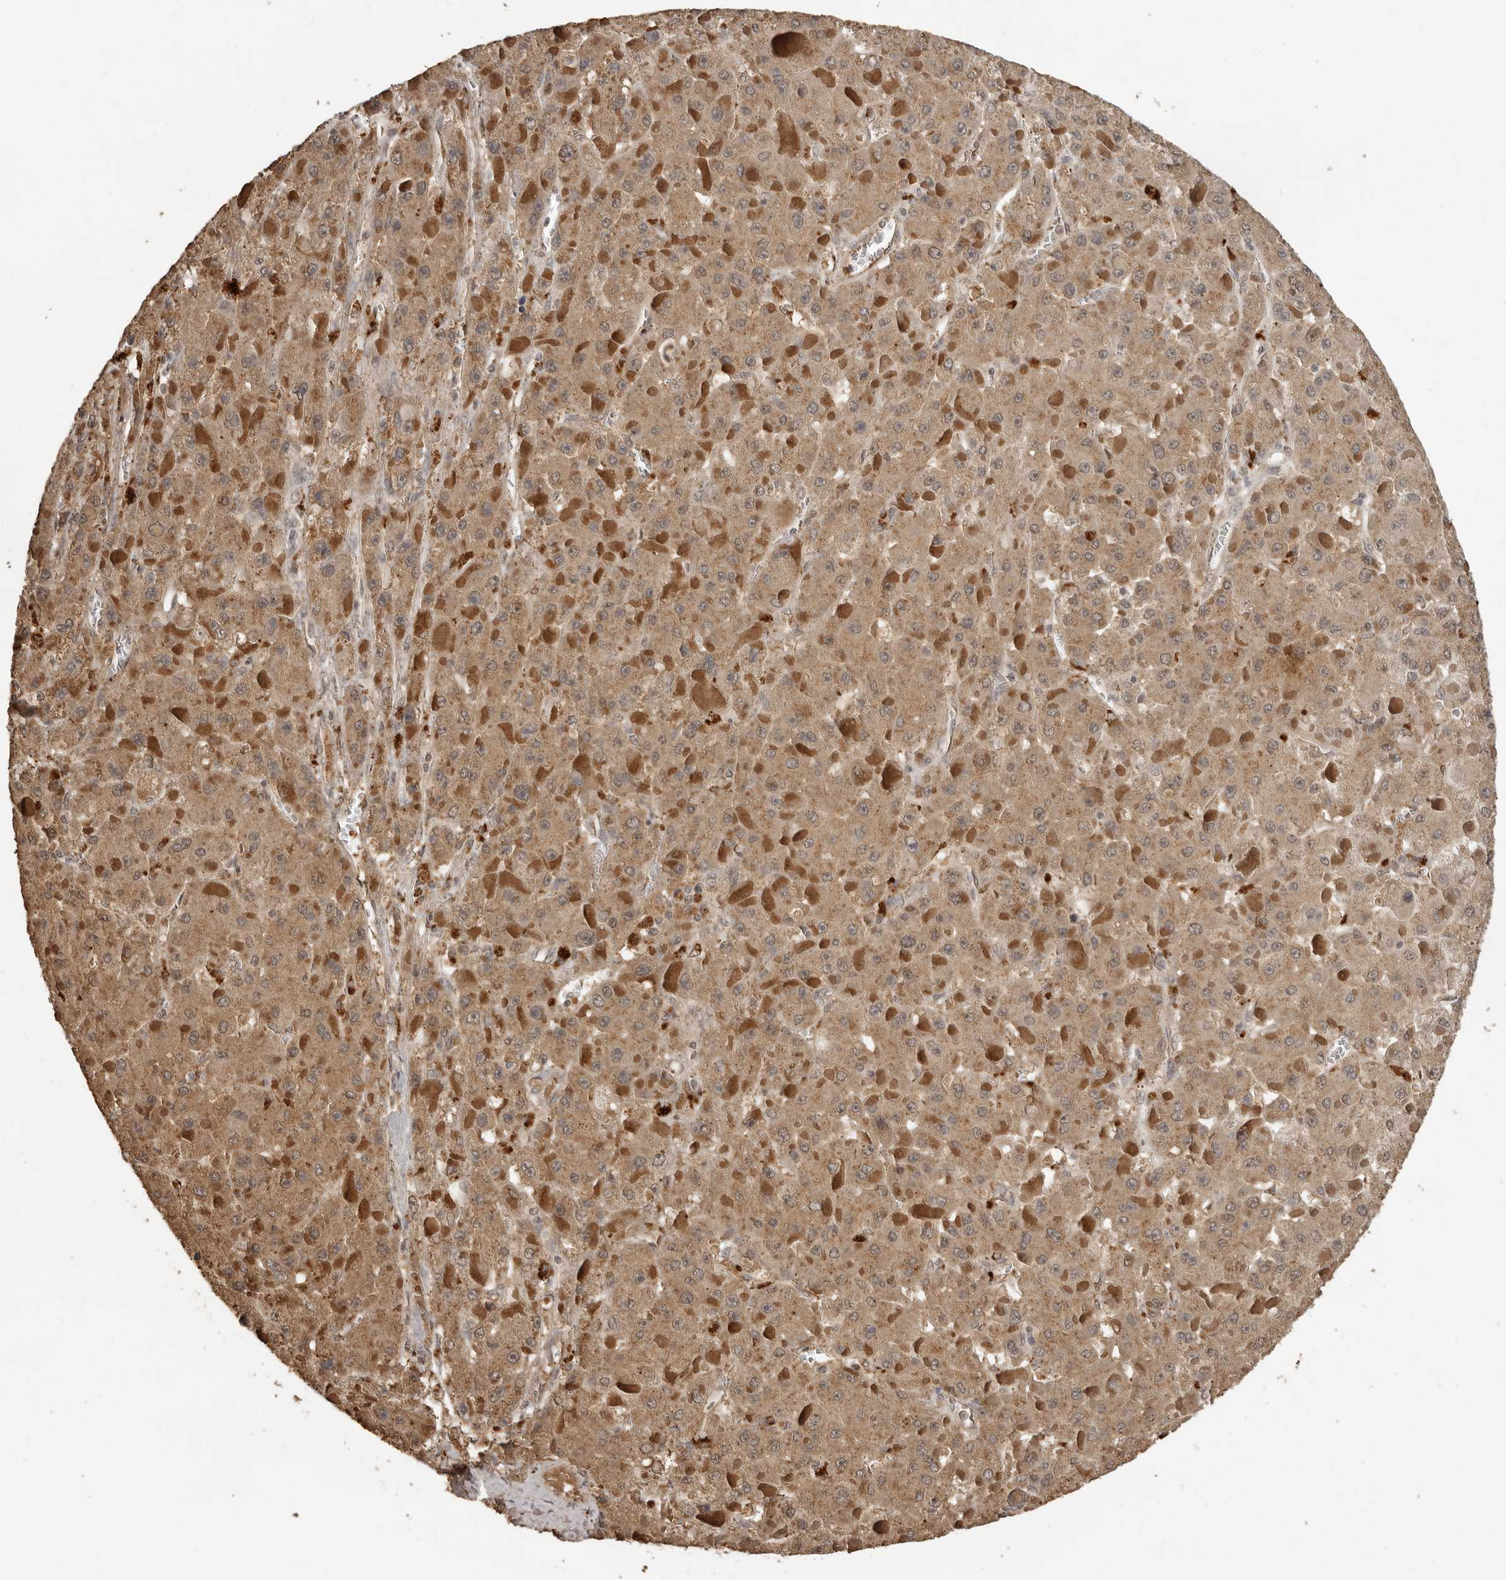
{"staining": {"intensity": "moderate", "quantity": ">75%", "location": "cytoplasmic/membranous"}, "tissue": "liver cancer", "cell_type": "Tumor cells", "image_type": "cancer", "snomed": [{"axis": "morphology", "description": "Carcinoma, Hepatocellular, NOS"}, {"axis": "topography", "description": "Liver"}], "caption": "Immunohistochemistry (IHC) of human hepatocellular carcinoma (liver) displays medium levels of moderate cytoplasmic/membranous positivity in about >75% of tumor cells. The staining is performed using DAB brown chromogen to label protein expression. The nuclei are counter-stained blue using hematoxylin.", "gene": "CTF1", "patient": {"sex": "female", "age": 73}}